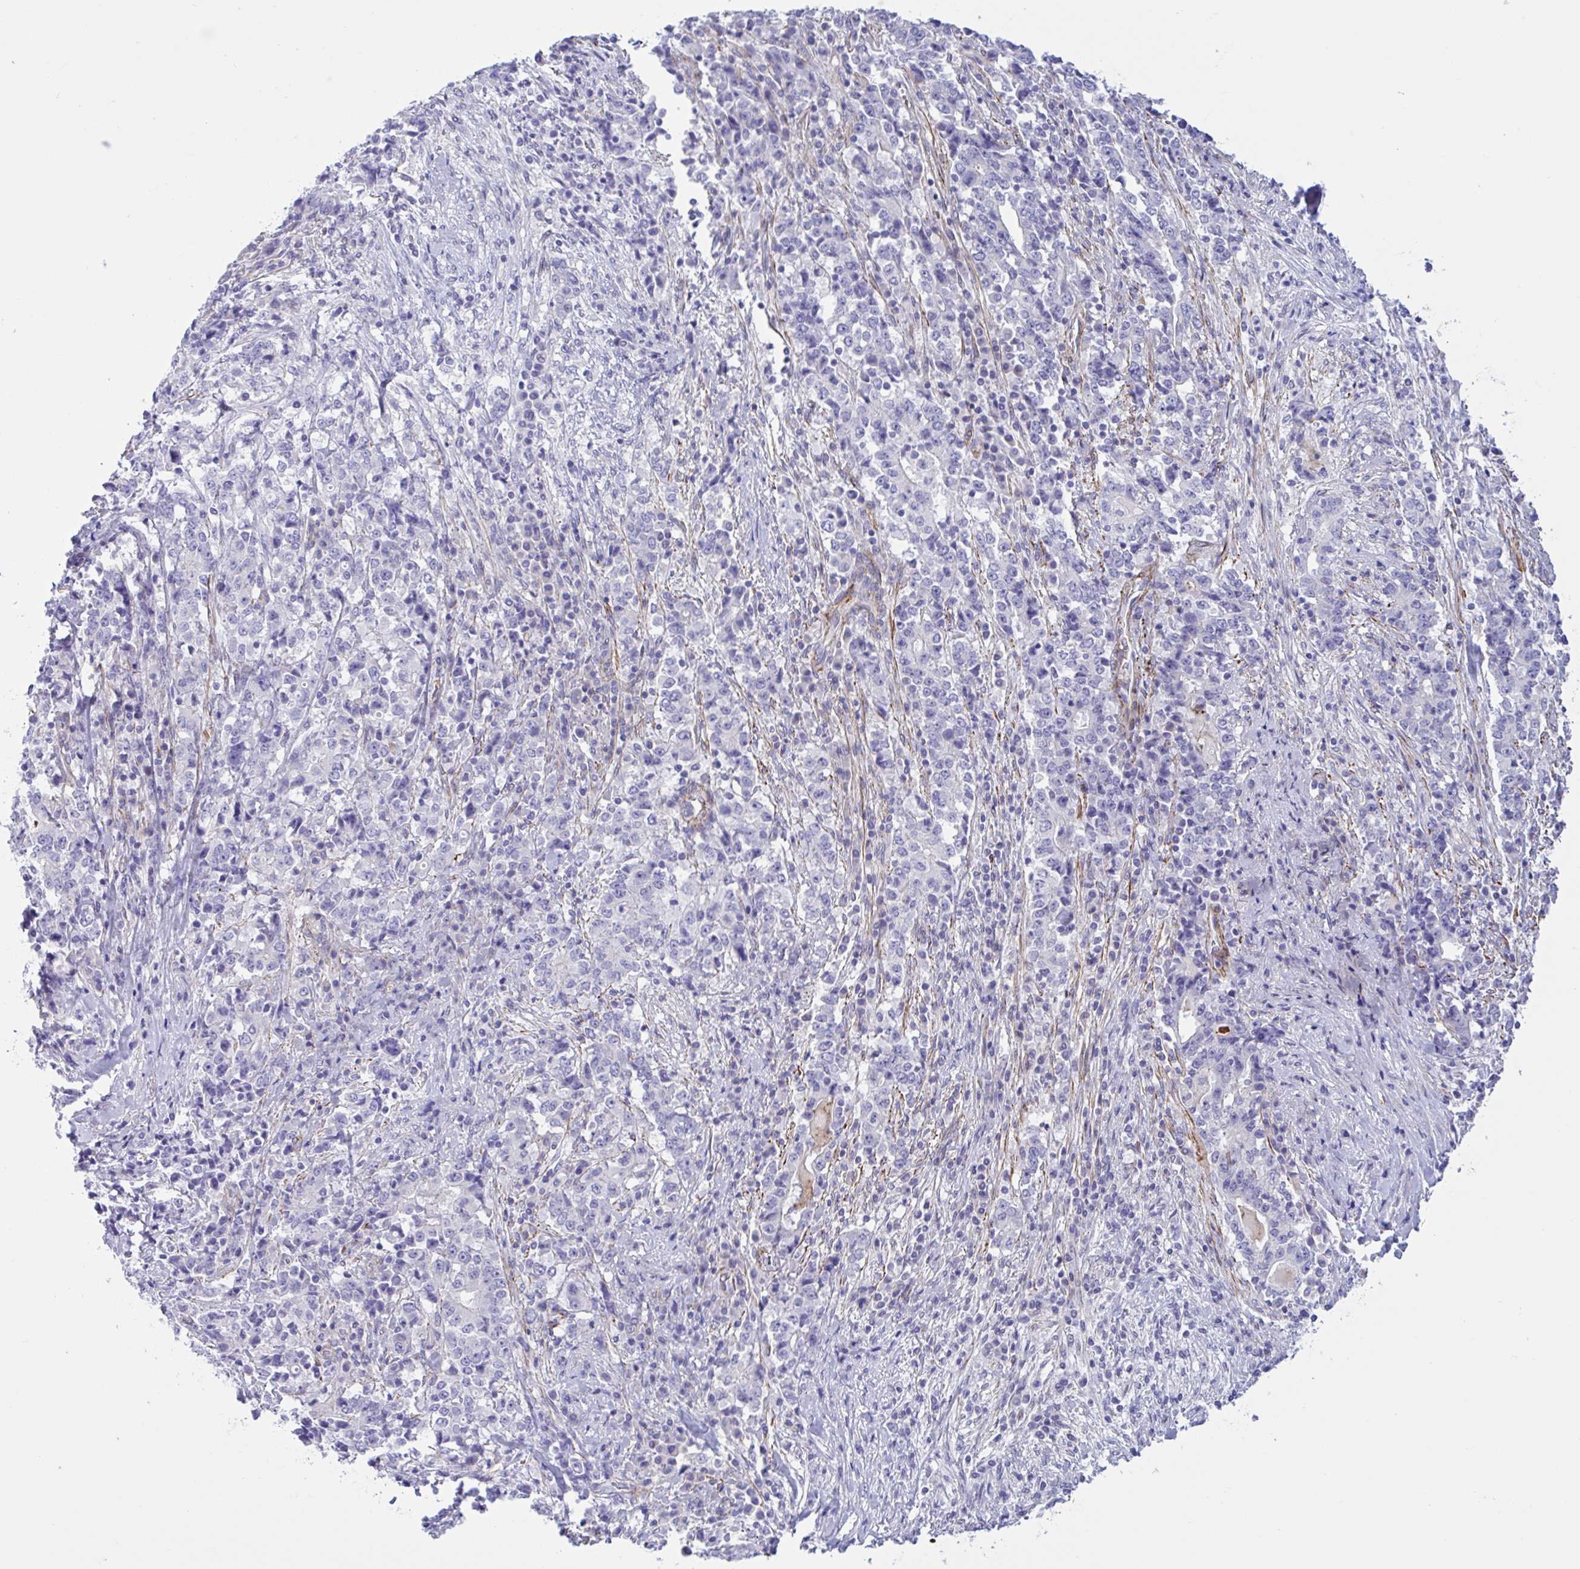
{"staining": {"intensity": "negative", "quantity": "none", "location": "none"}, "tissue": "stomach cancer", "cell_type": "Tumor cells", "image_type": "cancer", "snomed": [{"axis": "morphology", "description": "Normal tissue, NOS"}, {"axis": "morphology", "description": "Adenocarcinoma, NOS"}, {"axis": "topography", "description": "Stomach, upper"}, {"axis": "topography", "description": "Stomach"}], "caption": "Immunohistochemical staining of human stomach cancer demonstrates no significant expression in tumor cells.", "gene": "AHCYL2", "patient": {"sex": "male", "age": 59}}